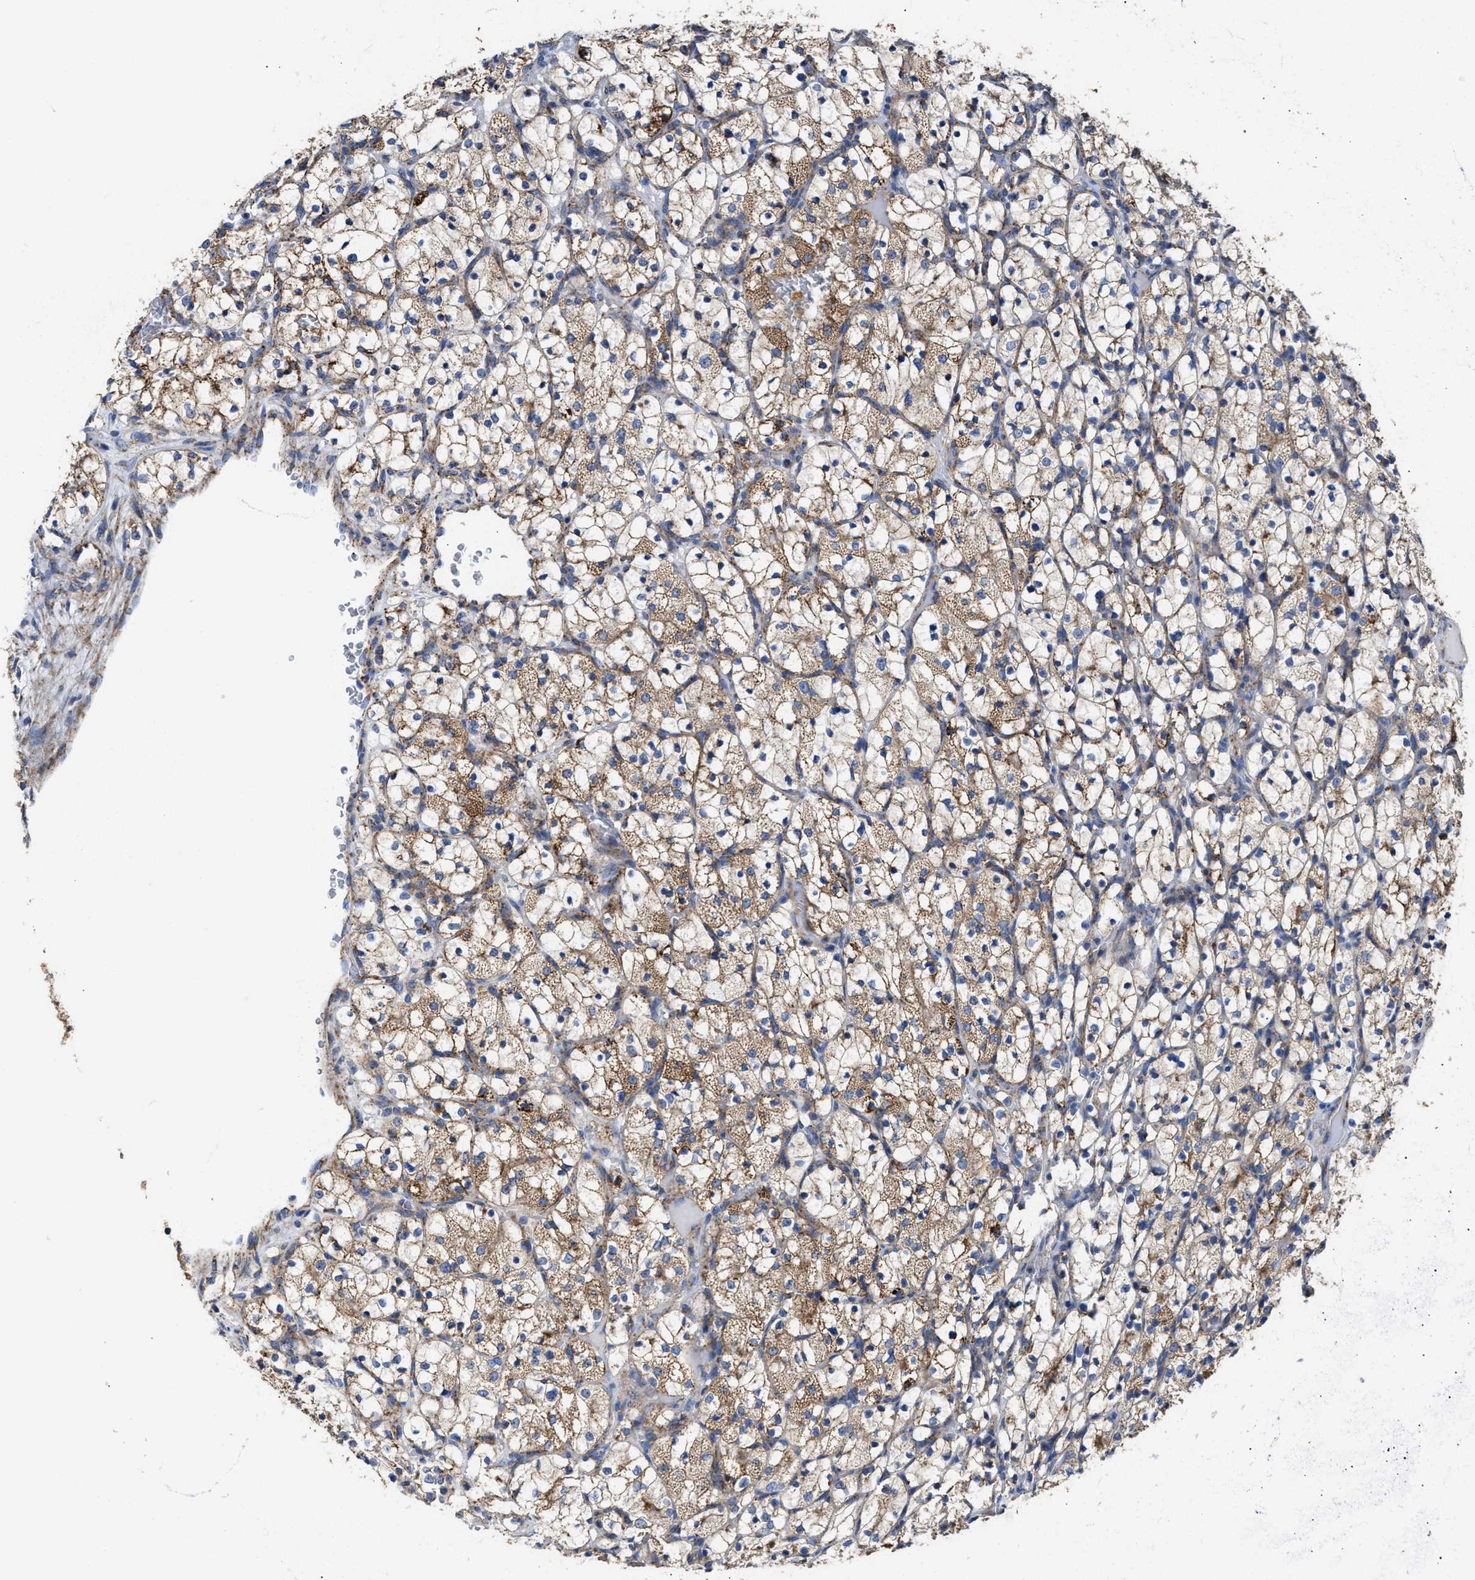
{"staining": {"intensity": "moderate", "quantity": ">75%", "location": "cytoplasmic/membranous"}, "tissue": "renal cancer", "cell_type": "Tumor cells", "image_type": "cancer", "snomed": [{"axis": "morphology", "description": "Adenocarcinoma, NOS"}, {"axis": "topography", "description": "Kidney"}], "caption": "This photomicrograph displays immunohistochemistry (IHC) staining of renal adenocarcinoma, with medium moderate cytoplasmic/membranous positivity in about >75% of tumor cells.", "gene": "MECR", "patient": {"sex": "female", "age": 69}}